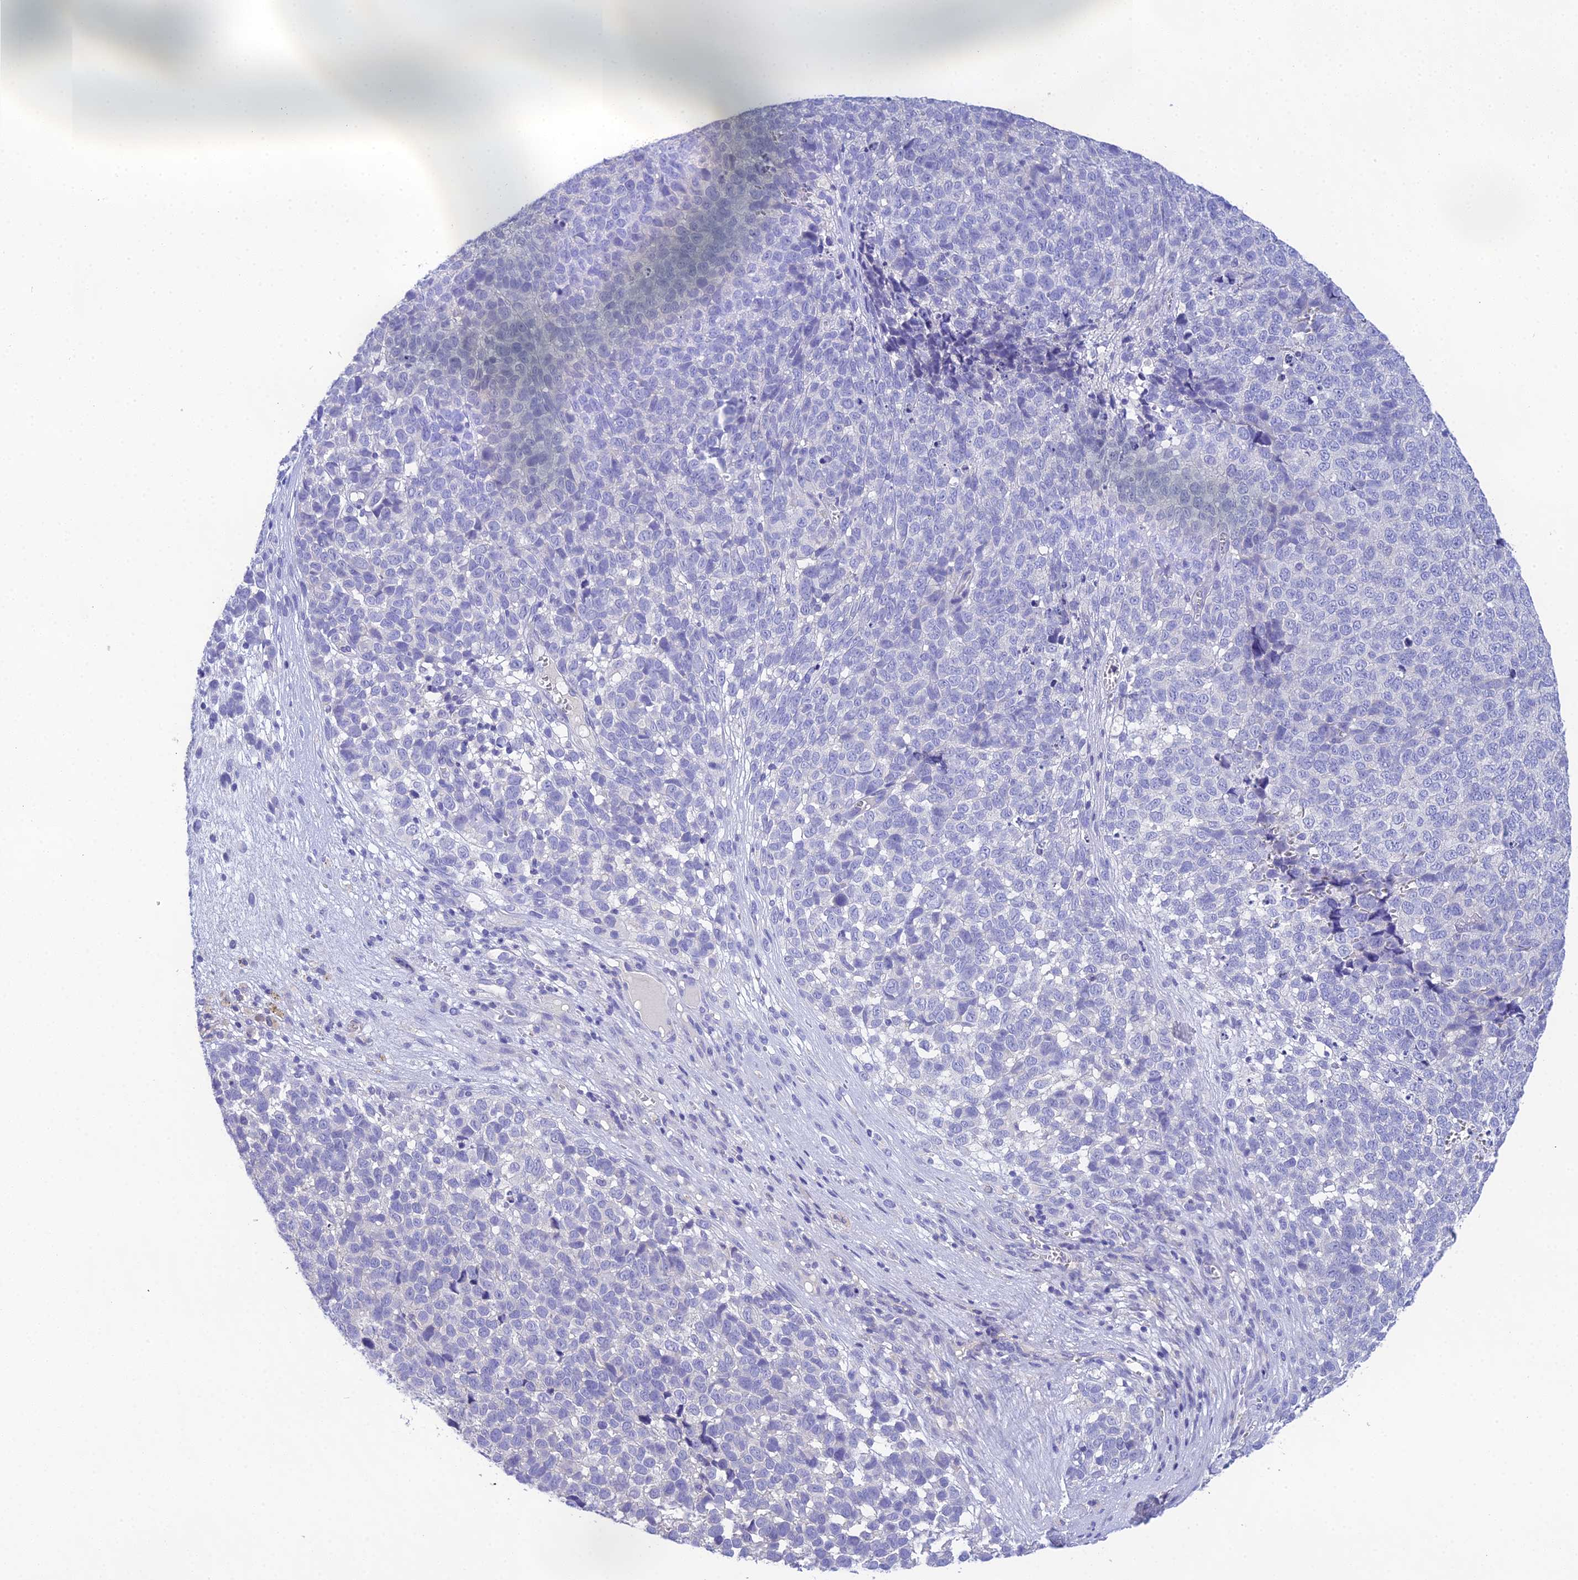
{"staining": {"intensity": "negative", "quantity": "none", "location": "none"}, "tissue": "melanoma", "cell_type": "Tumor cells", "image_type": "cancer", "snomed": [{"axis": "morphology", "description": "Malignant melanoma, NOS"}, {"axis": "topography", "description": "Nose, NOS"}], "caption": "Tumor cells are negative for brown protein staining in malignant melanoma.", "gene": "KIAA0408", "patient": {"sex": "female", "age": 48}}